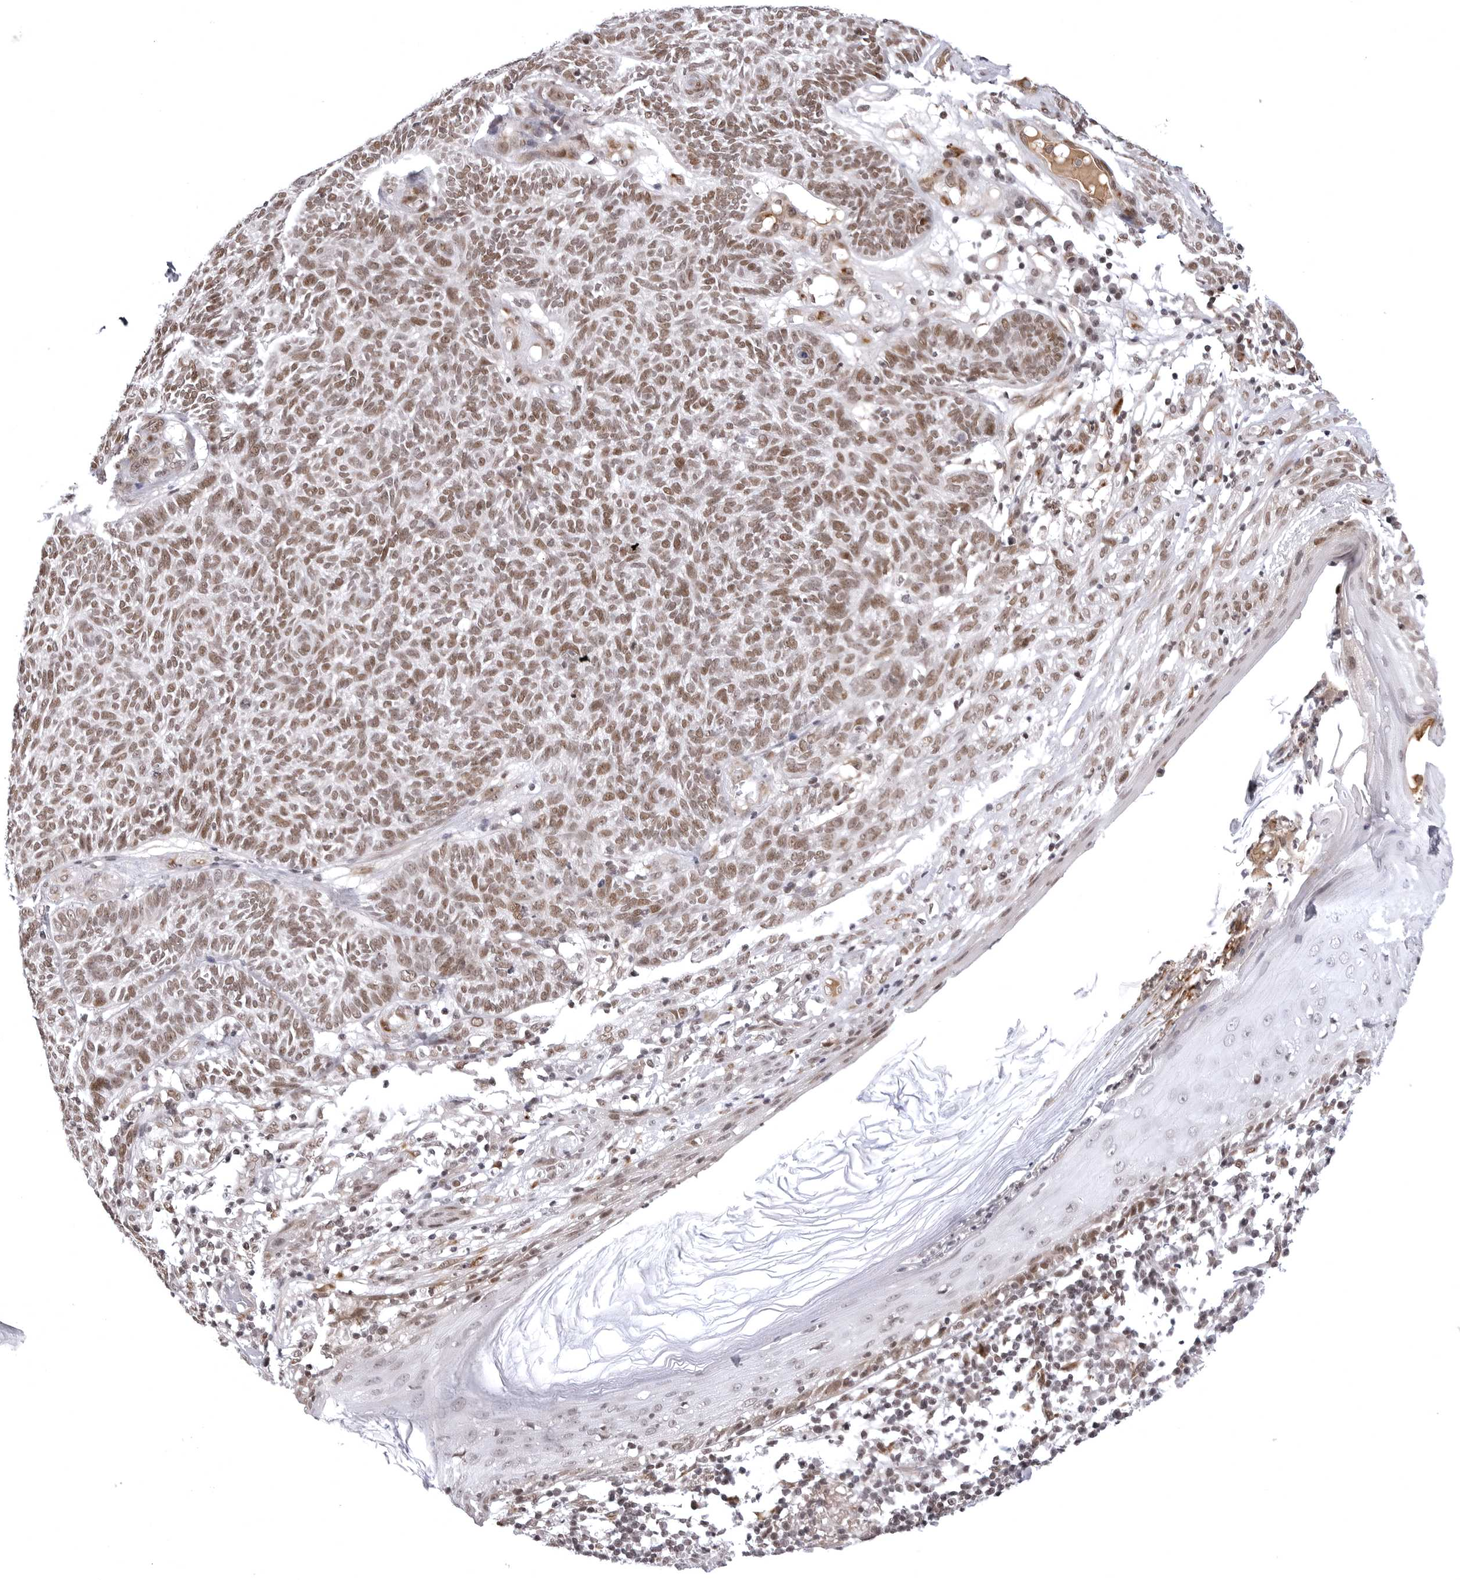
{"staining": {"intensity": "moderate", "quantity": ">75%", "location": "nuclear"}, "tissue": "skin cancer", "cell_type": "Tumor cells", "image_type": "cancer", "snomed": [{"axis": "morphology", "description": "Squamous cell carcinoma, NOS"}, {"axis": "topography", "description": "Skin"}], "caption": "Squamous cell carcinoma (skin) stained for a protein shows moderate nuclear positivity in tumor cells.", "gene": "PHF3", "patient": {"sex": "female", "age": 90}}